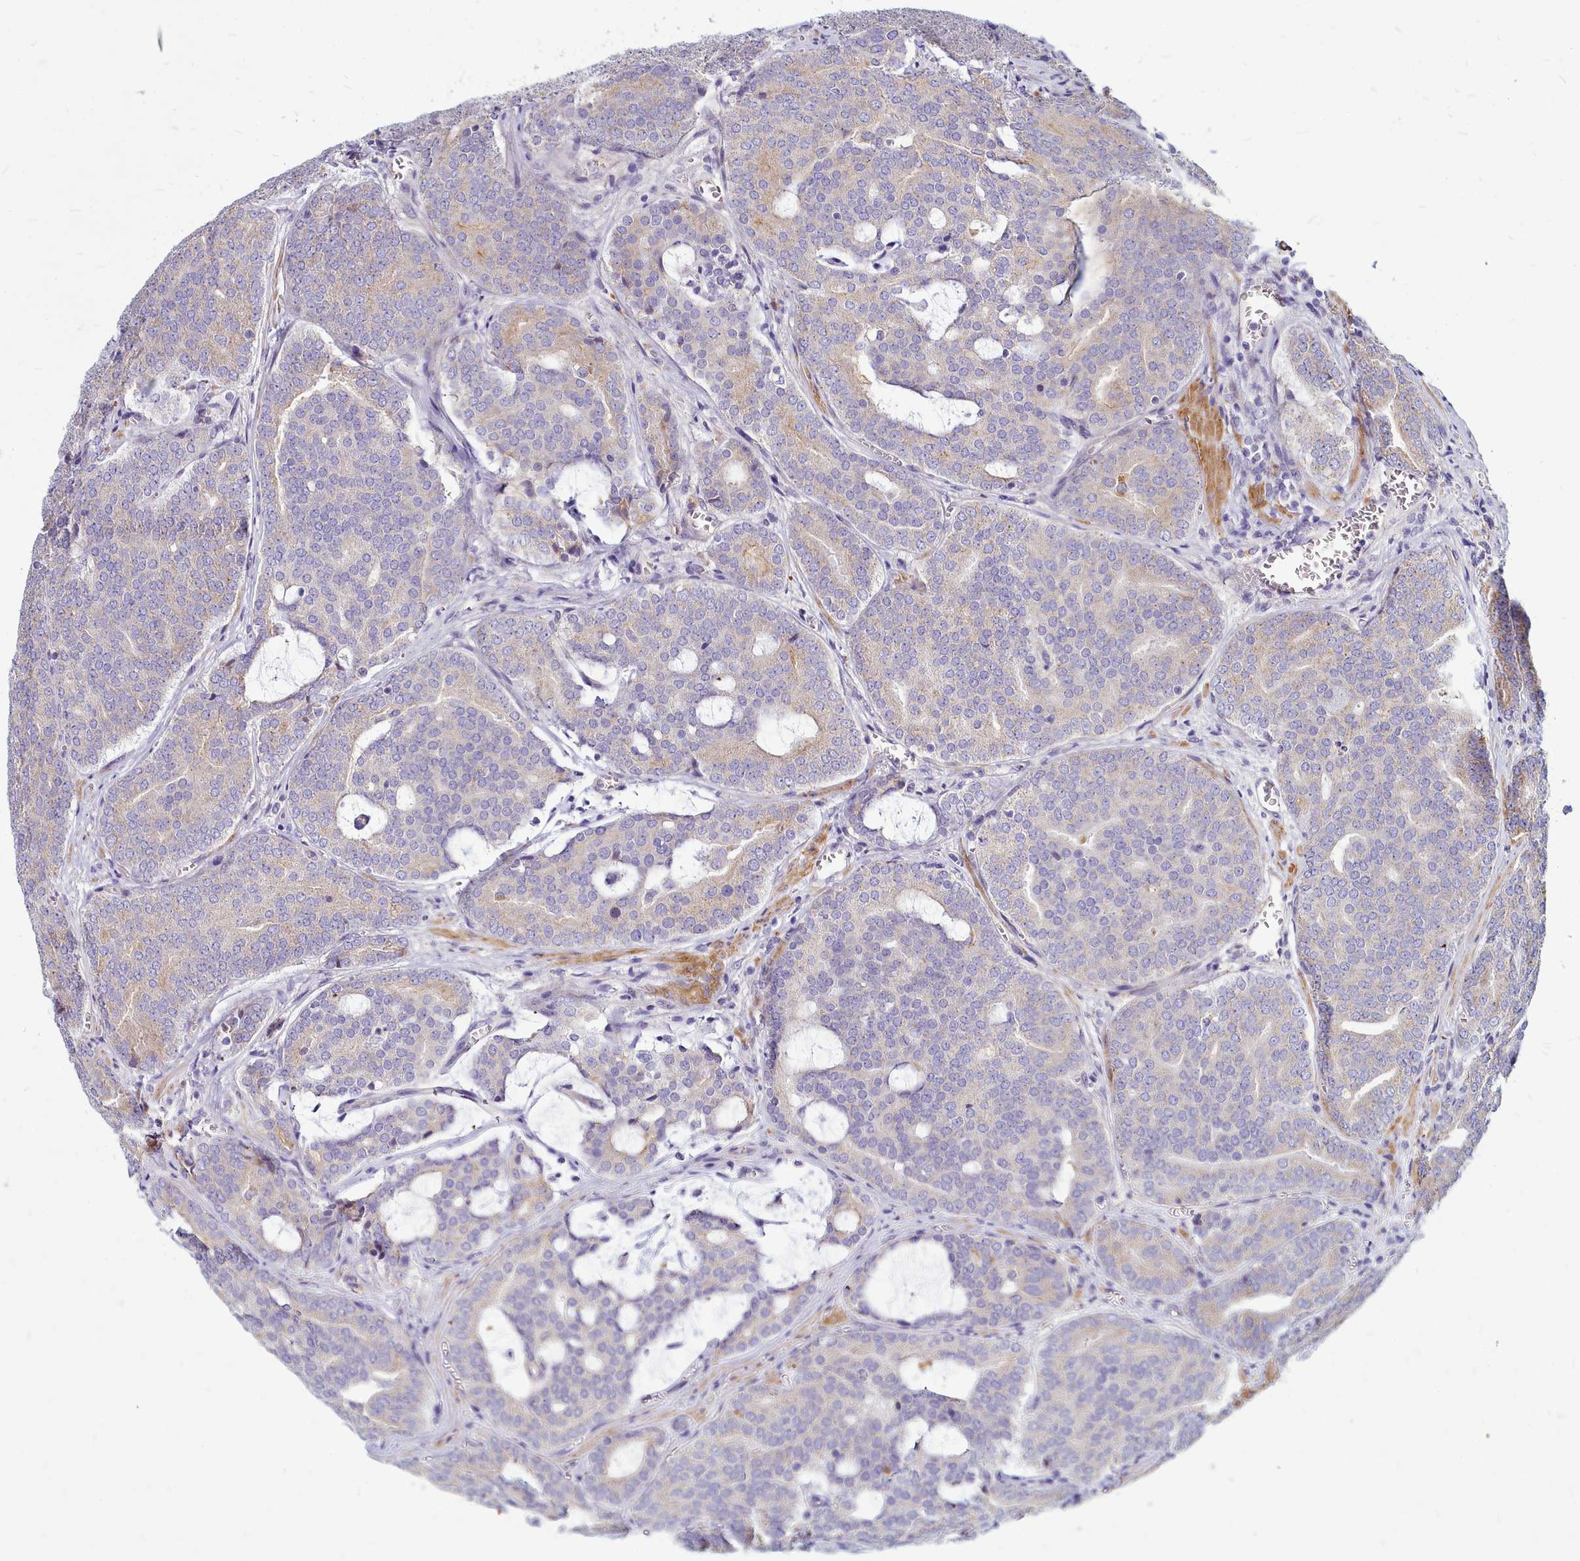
{"staining": {"intensity": "negative", "quantity": "none", "location": "none"}, "tissue": "prostate cancer", "cell_type": "Tumor cells", "image_type": "cancer", "snomed": [{"axis": "morphology", "description": "Adenocarcinoma, High grade"}, {"axis": "topography", "description": "Prostate"}], "caption": "This is an immunohistochemistry image of human prostate cancer (high-grade adenocarcinoma). There is no staining in tumor cells.", "gene": "SMPD4", "patient": {"sex": "male", "age": 55}}